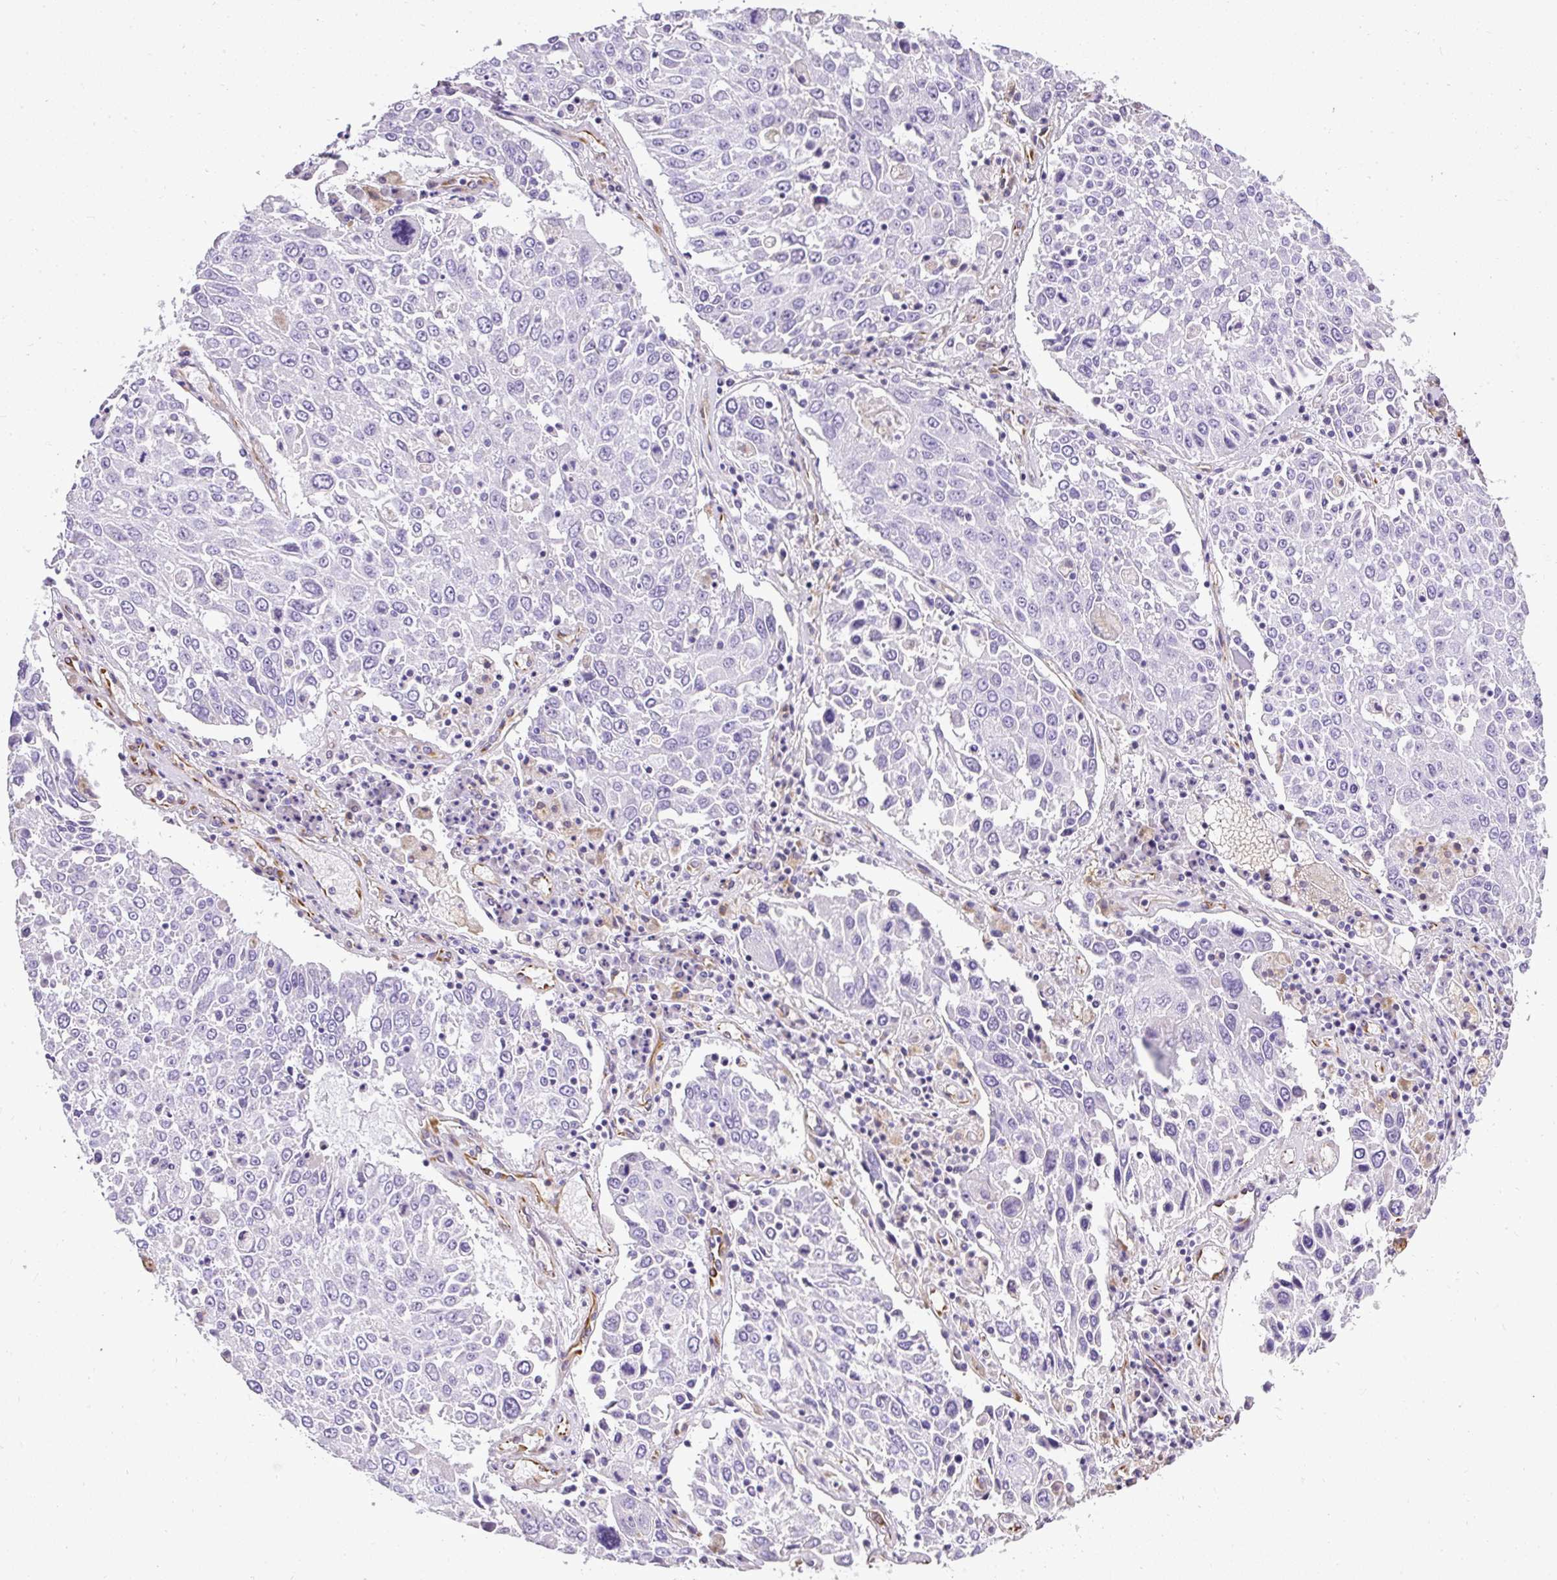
{"staining": {"intensity": "negative", "quantity": "none", "location": "none"}, "tissue": "lung cancer", "cell_type": "Tumor cells", "image_type": "cancer", "snomed": [{"axis": "morphology", "description": "Squamous cell carcinoma, NOS"}, {"axis": "topography", "description": "Lung"}], "caption": "DAB immunohistochemical staining of human squamous cell carcinoma (lung) demonstrates no significant staining in tumor cells.", "gene": "PLS1", "patient": {"sex": "male", "age": 65}}